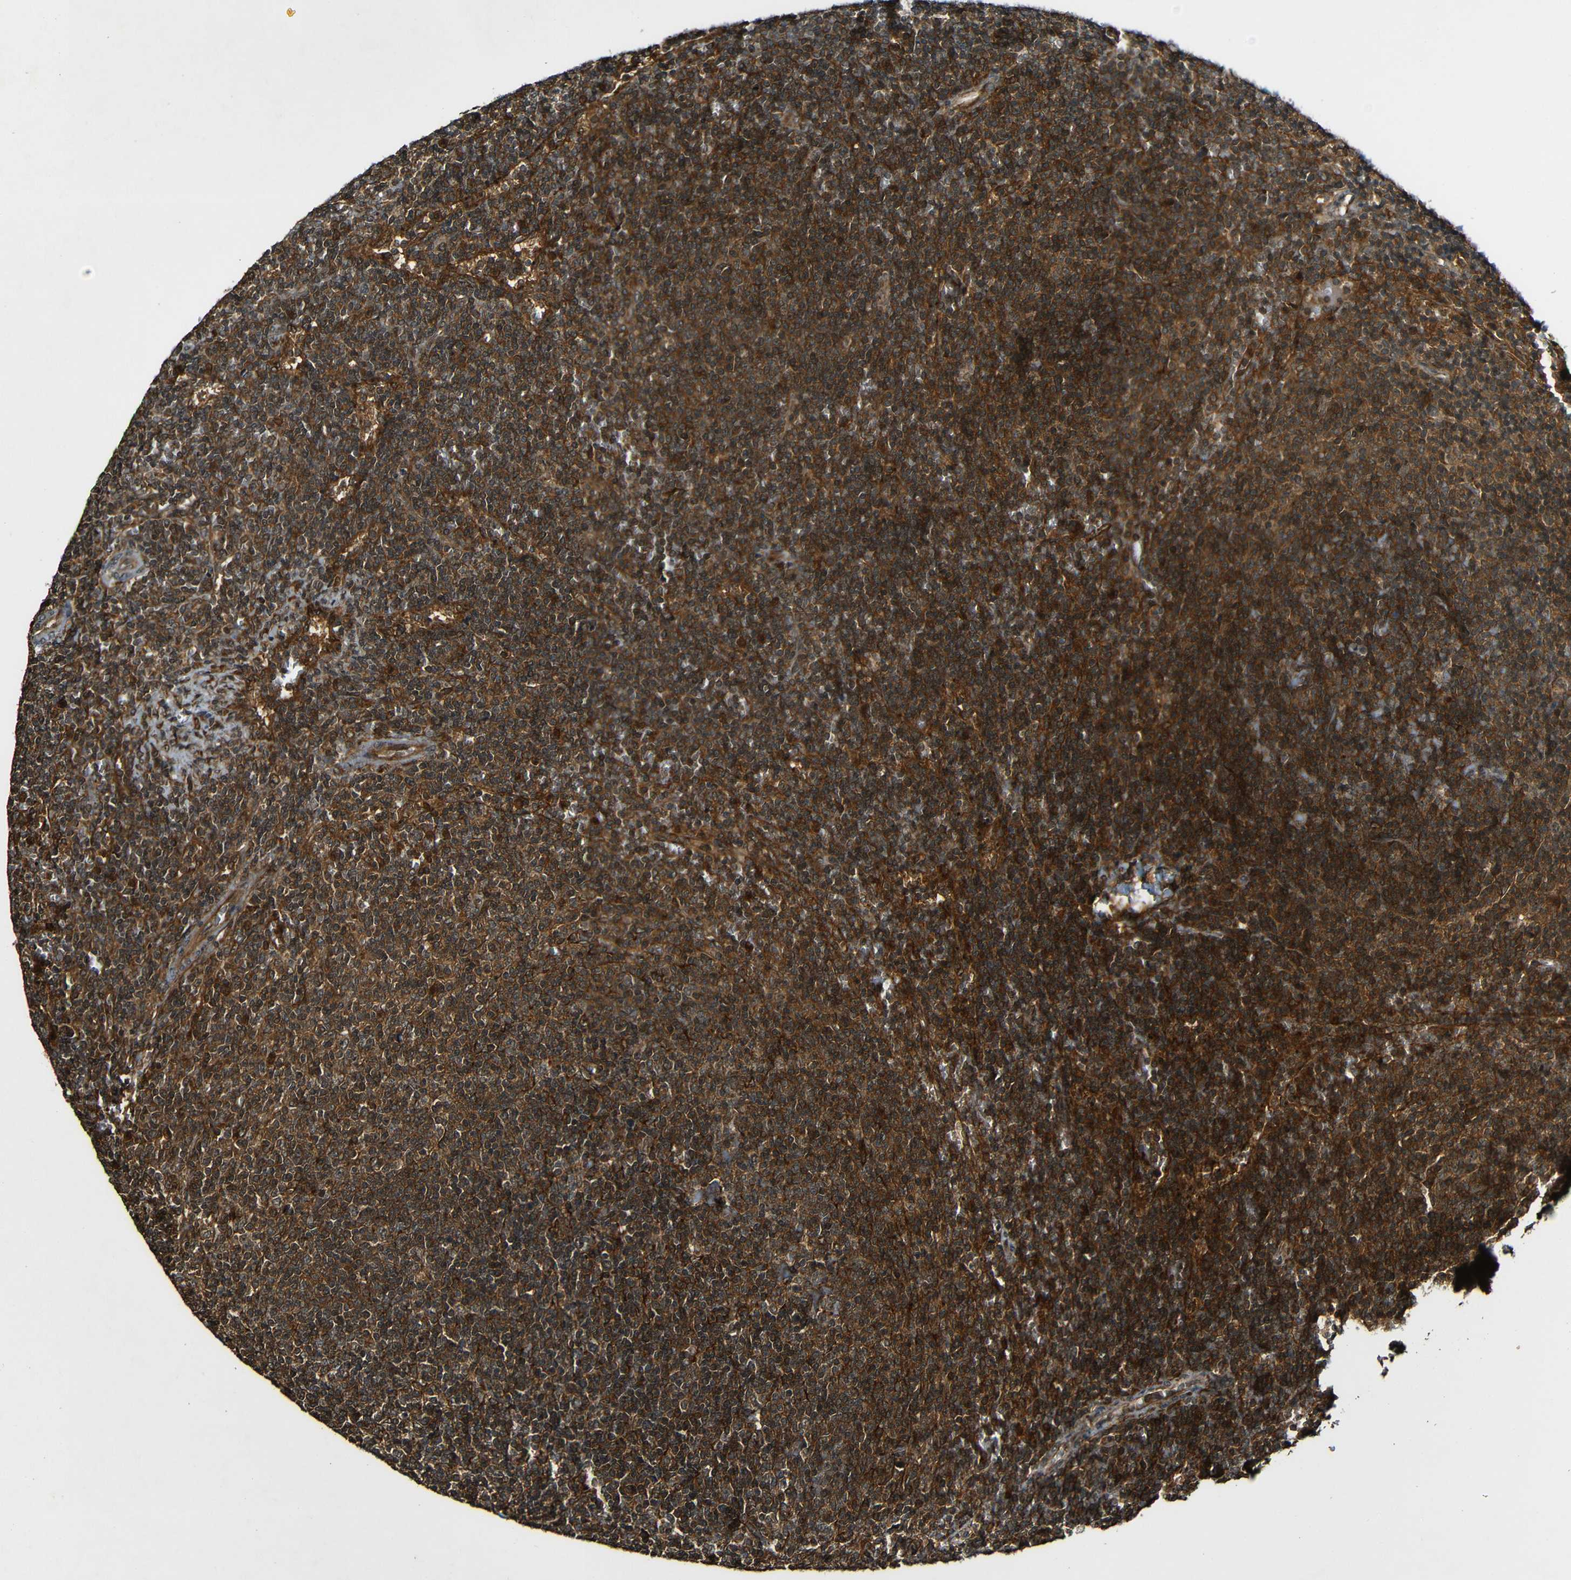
{"staining": {"intensity": "strong", "quantity": ">75%", "location": "cytoplasmic/membranous"}, "tissue": "lymphoma", "cell_type": "Tumor cells", "image_type": "cancer", "snomed": [{"axis": "morphology", "description": "Malignant lymphoma, non-Hodgkin's type, Low grade"}, {"axis": "topography", "description": "Spleen"}], "caption": "Tumor cells display strong cytoplasmic/membranous expression in about >75% of cells in lymphoma. Using DAB (brown) and hematoxylin (blue) stains, captured at high magnification using brightfield microscopy.", "gene": "CASP8", "patient": {"sex": "female", "age": 50}}